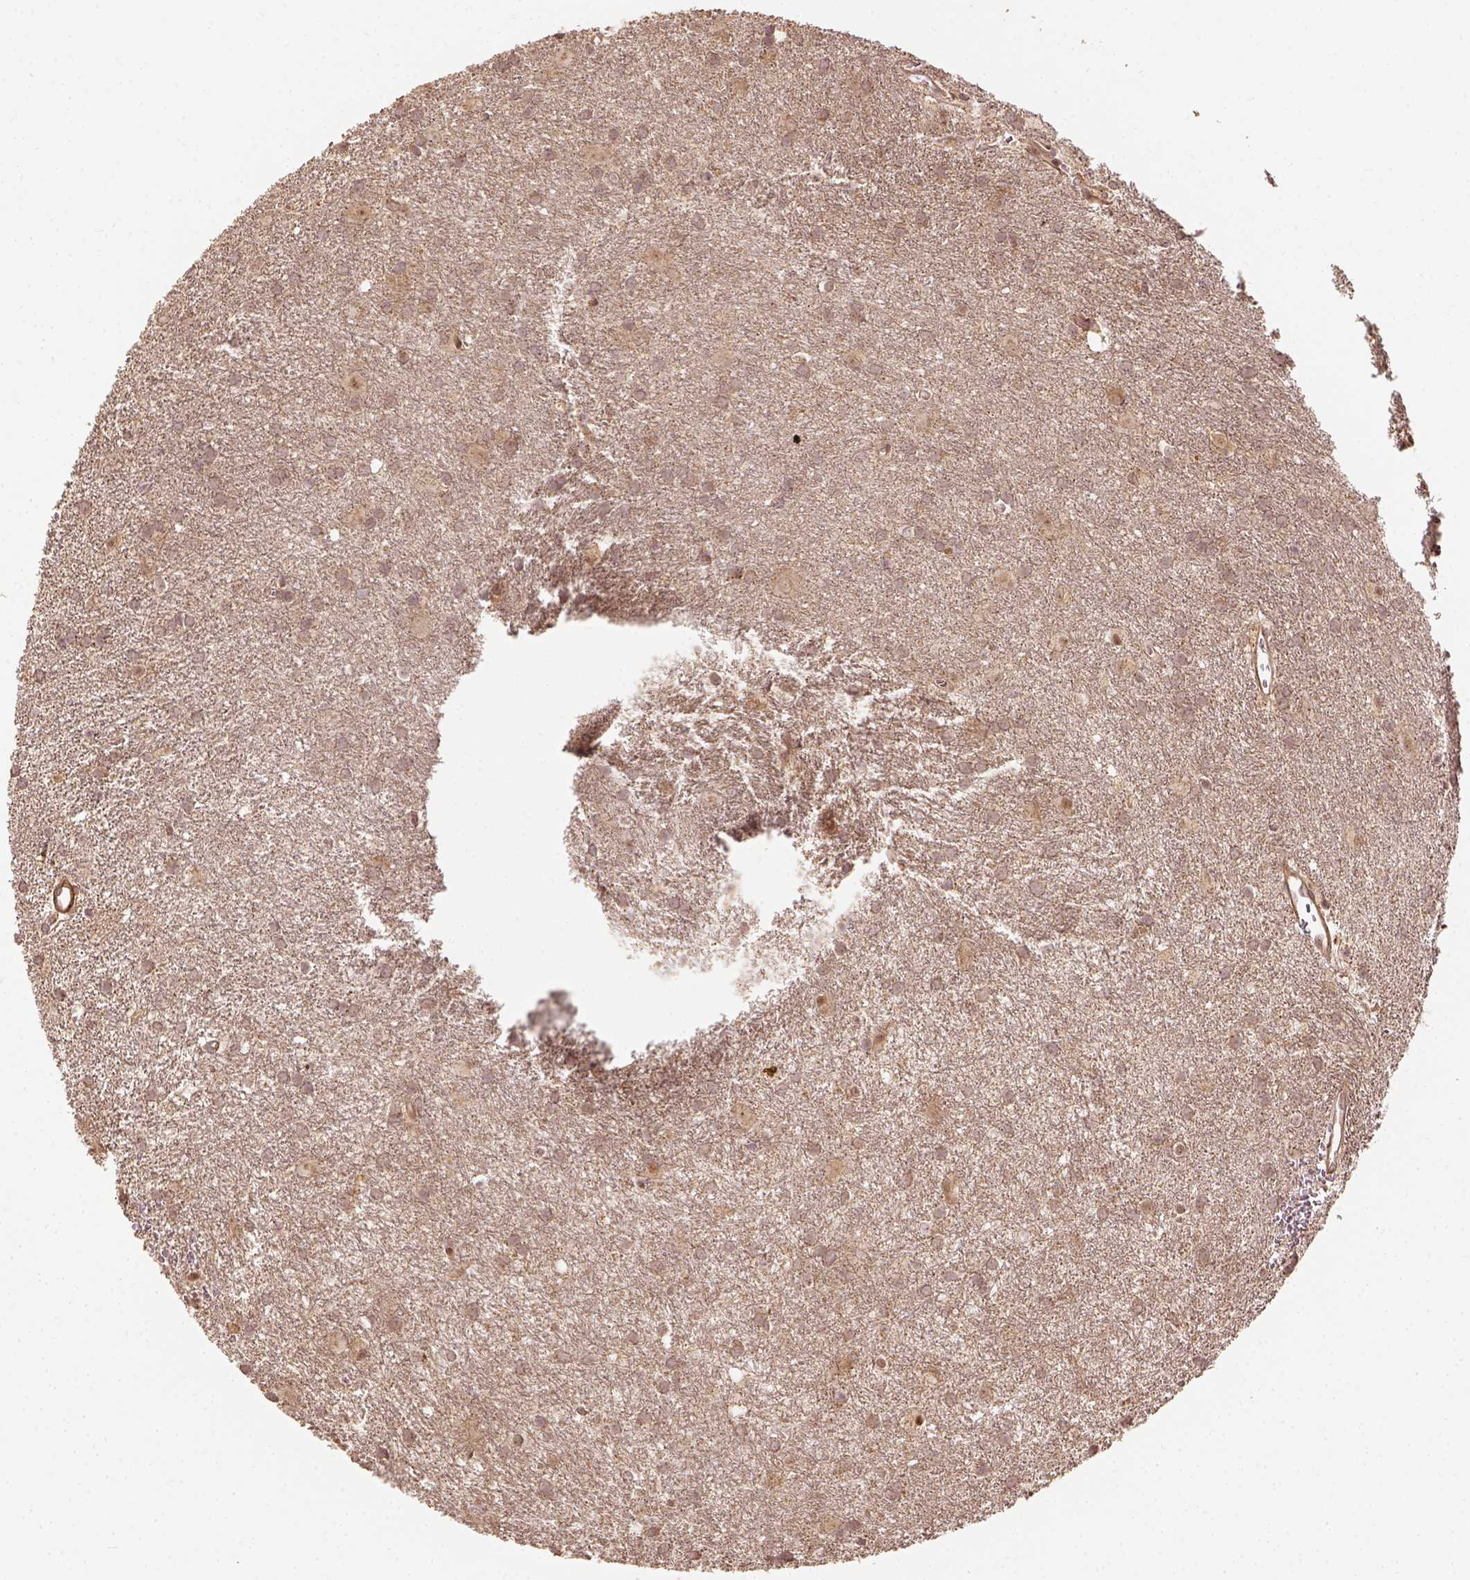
{"staining": {"intensity": "weak", "quantity": ">75%", "location": "cytoplasmic/membranous"}, "tissue": "glioma", "cell_type": "Tumor cells", "image_type": "cancer", "snomed": [{"axis": "morphology", "description": "Glioma, malignant, Low grade"}, {"axis": "topography", "description": "Brain"}], "caption": "This photomicrograph demonstrates immunohistochemistry (IHC) staining of low-grade glioma (malignant), with low weak cytoplasmic/membranous positivity in about >75% of tumor cells.", "gene": "VEGFA", "patient": {"sex": "male", "age": 58}}